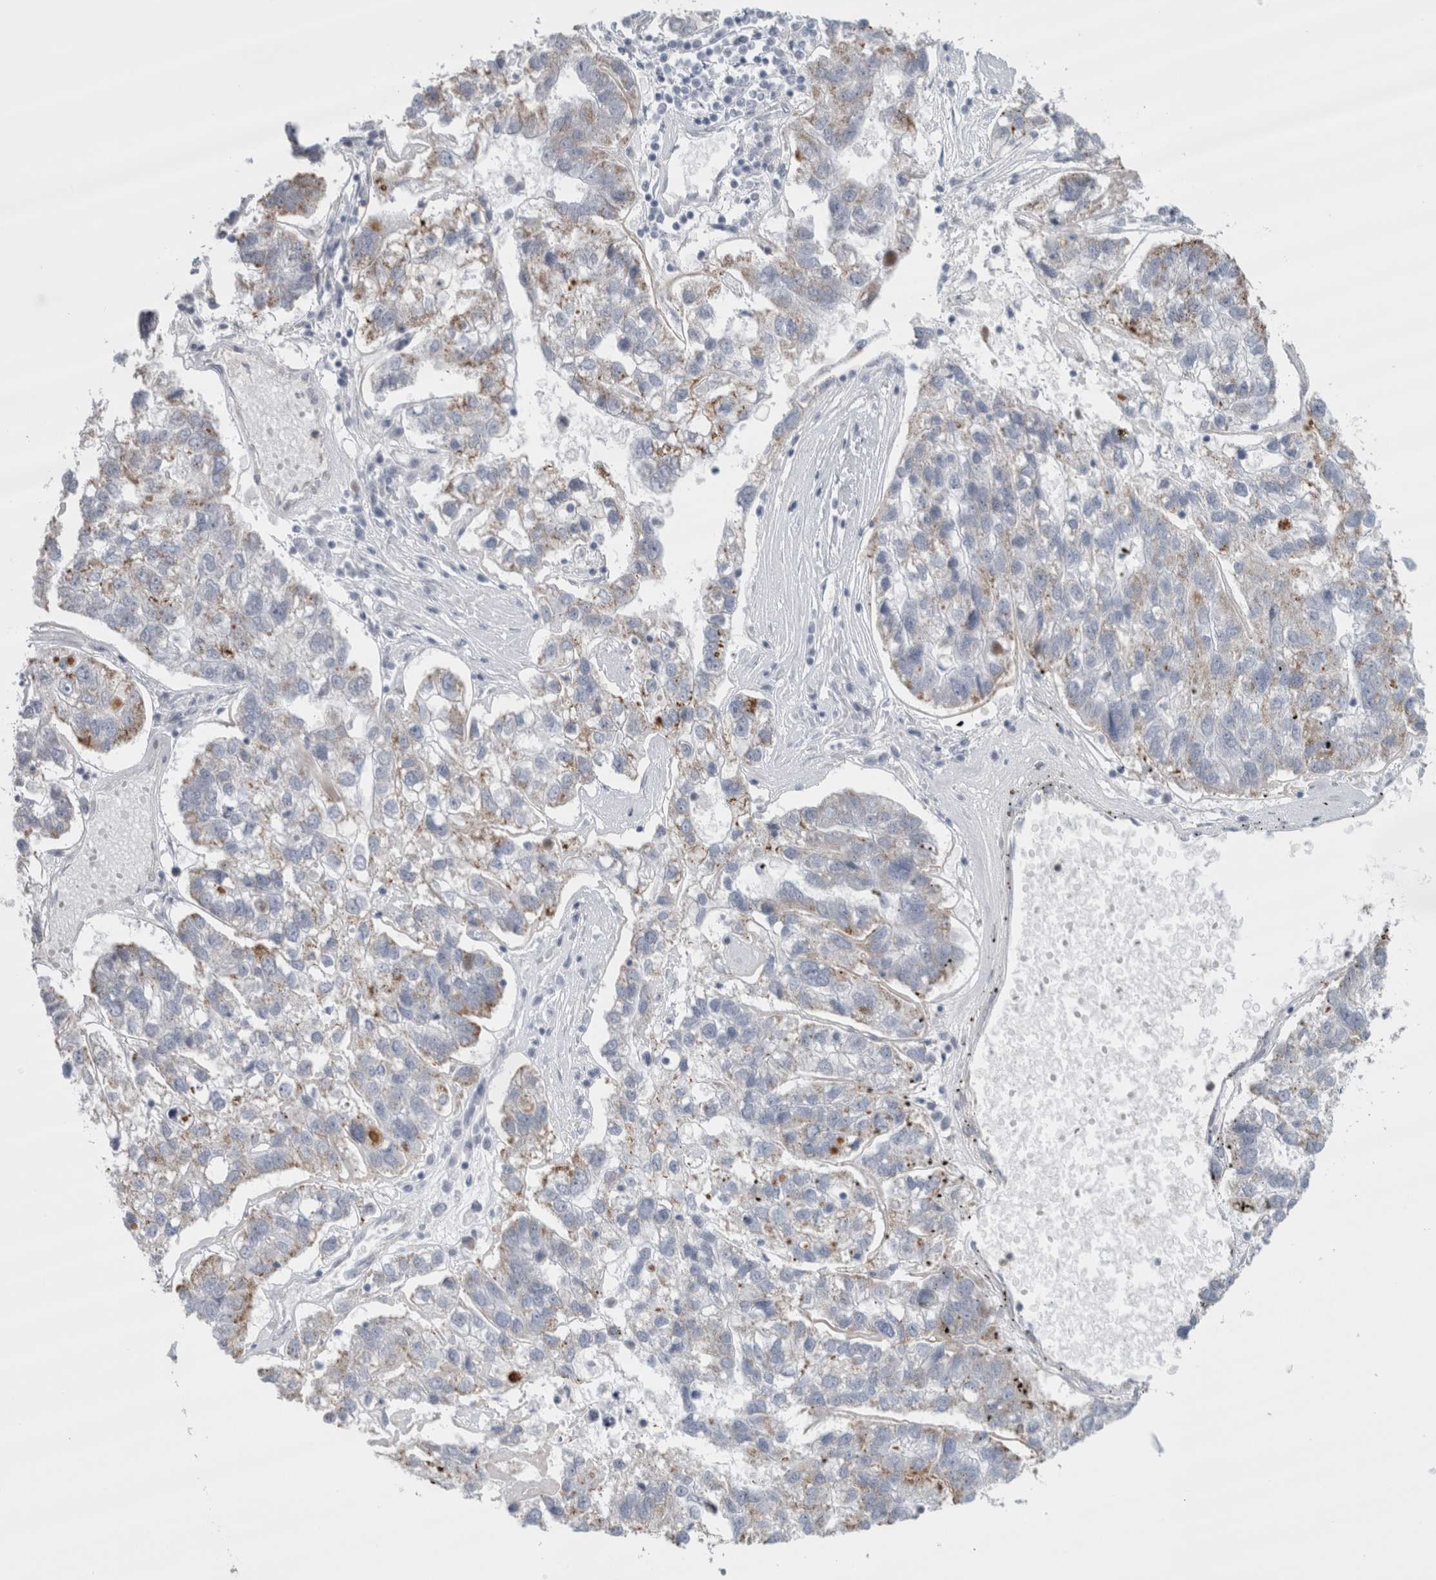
{"staining": {"intensity": "moderate", "quantity": "25%-75%", "location": "cytoplasmic/membranous"}, "tissue": "pancreatic cancer", "cell_type": "Tumor cells", "image_type": "cancer", "snomed": [{"axis": "morphology", "description": "Adenocarcinoma, NOS"}, {"axis": "topography", "description": "Pancreas"}], "caption": "Immunohistochemistry (IHC) micrograph of neoplastic tissue: human adenocarcinoma (pancreatic) stained using immunohistochemistry reveals medium levels of moderate protein expression localized specifically in the cytoplasmic/membranous of tumor cells, appearing as a cytoplasmic/membranous brown color.", "gene": "PLIN1", "patient": {"sex": "female", "age": 61}}